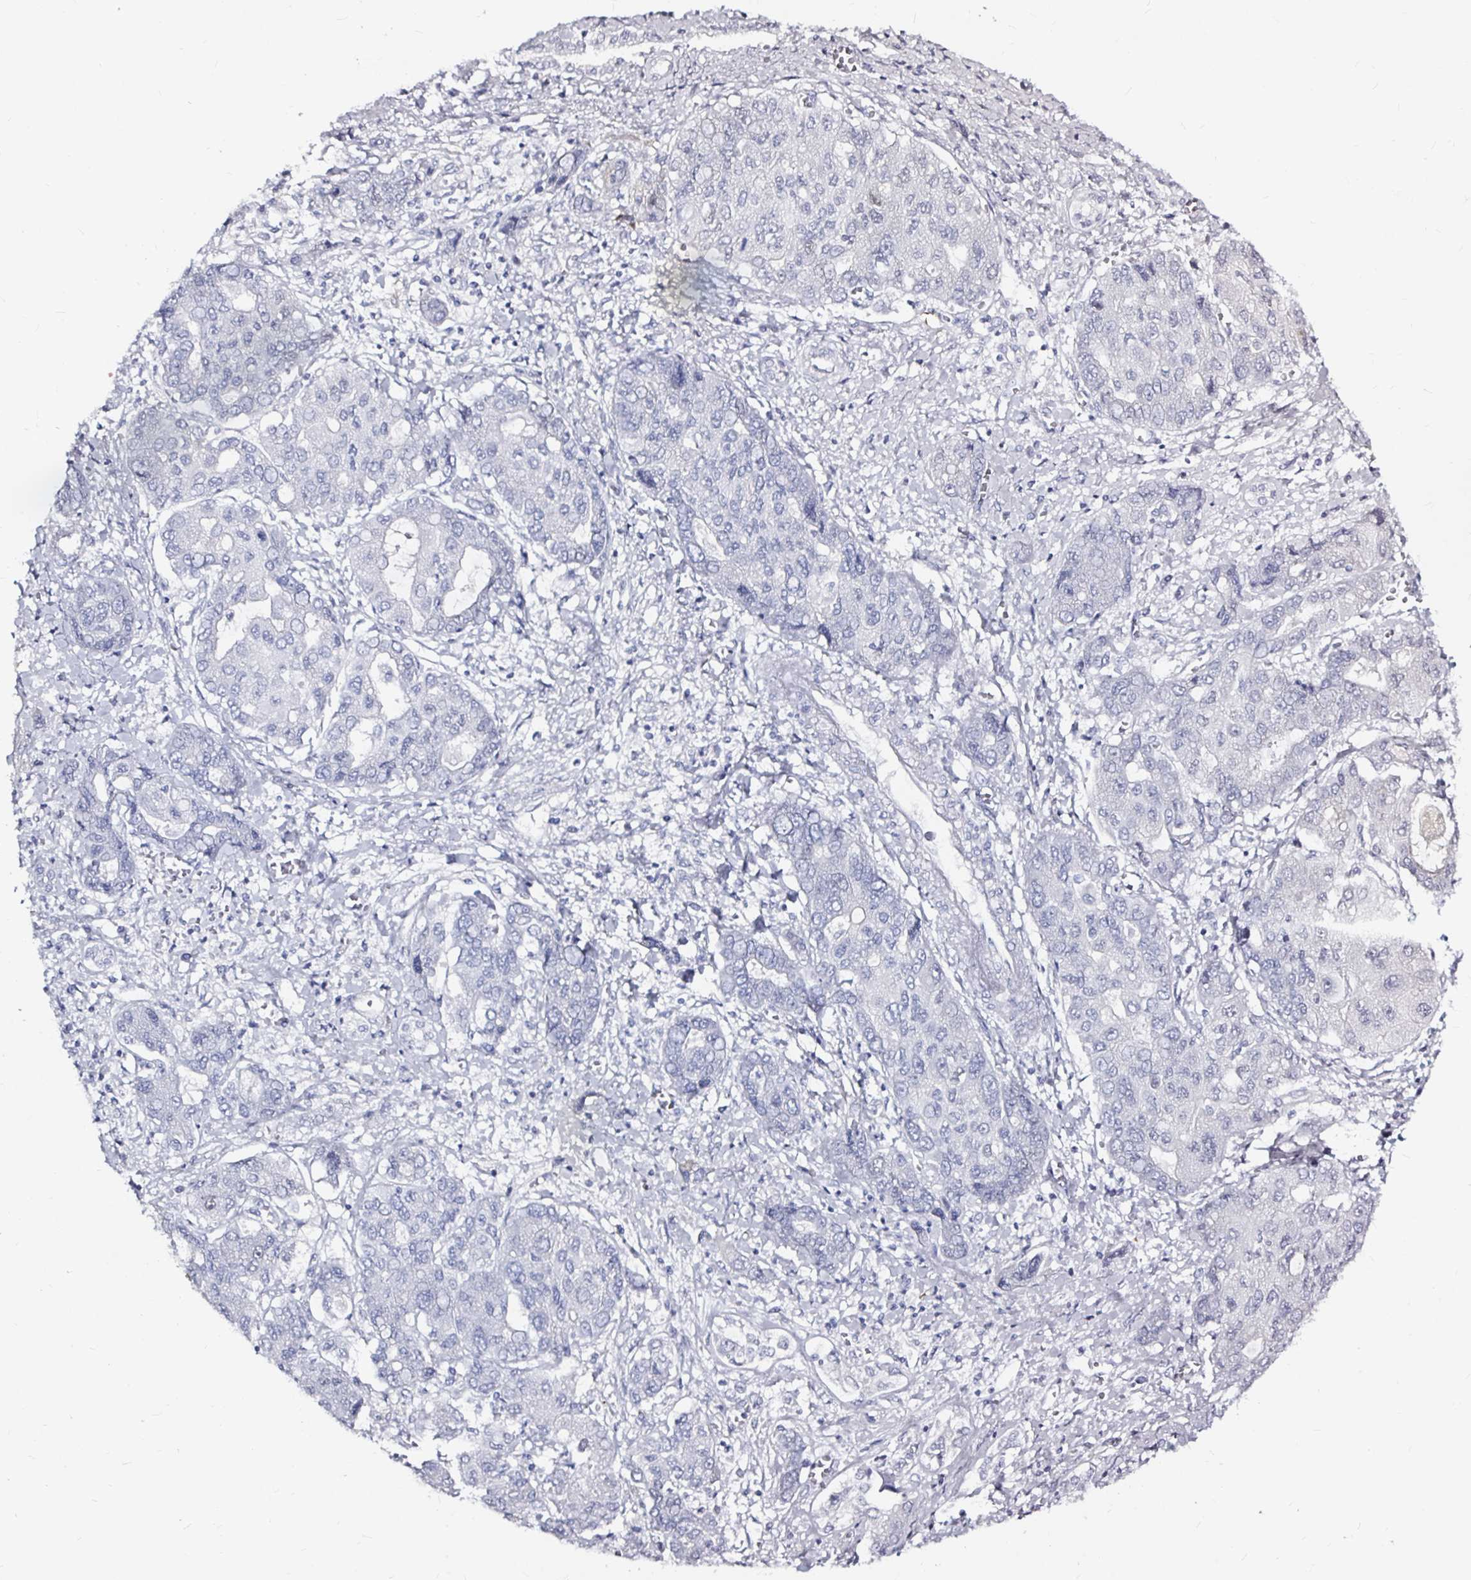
{"staining": {"intensity": "negative", "quantity": "none", "location": "none"}, "tissue": "liver cancer", "cell_type": "Tumor cells", "image_type": "cancer", "snomed": [{"axis": "morphology", "description": "Cholangiocarcinoma"}, {"axis": "topography", "description": "Liver"}], "caption": "This is an IHC photomicrograph of liver cholangiocarcinoma. There is no positivity in tumor cells.", "gene": "LUZP4", "patient": {"sex": "male", "age": 67}}